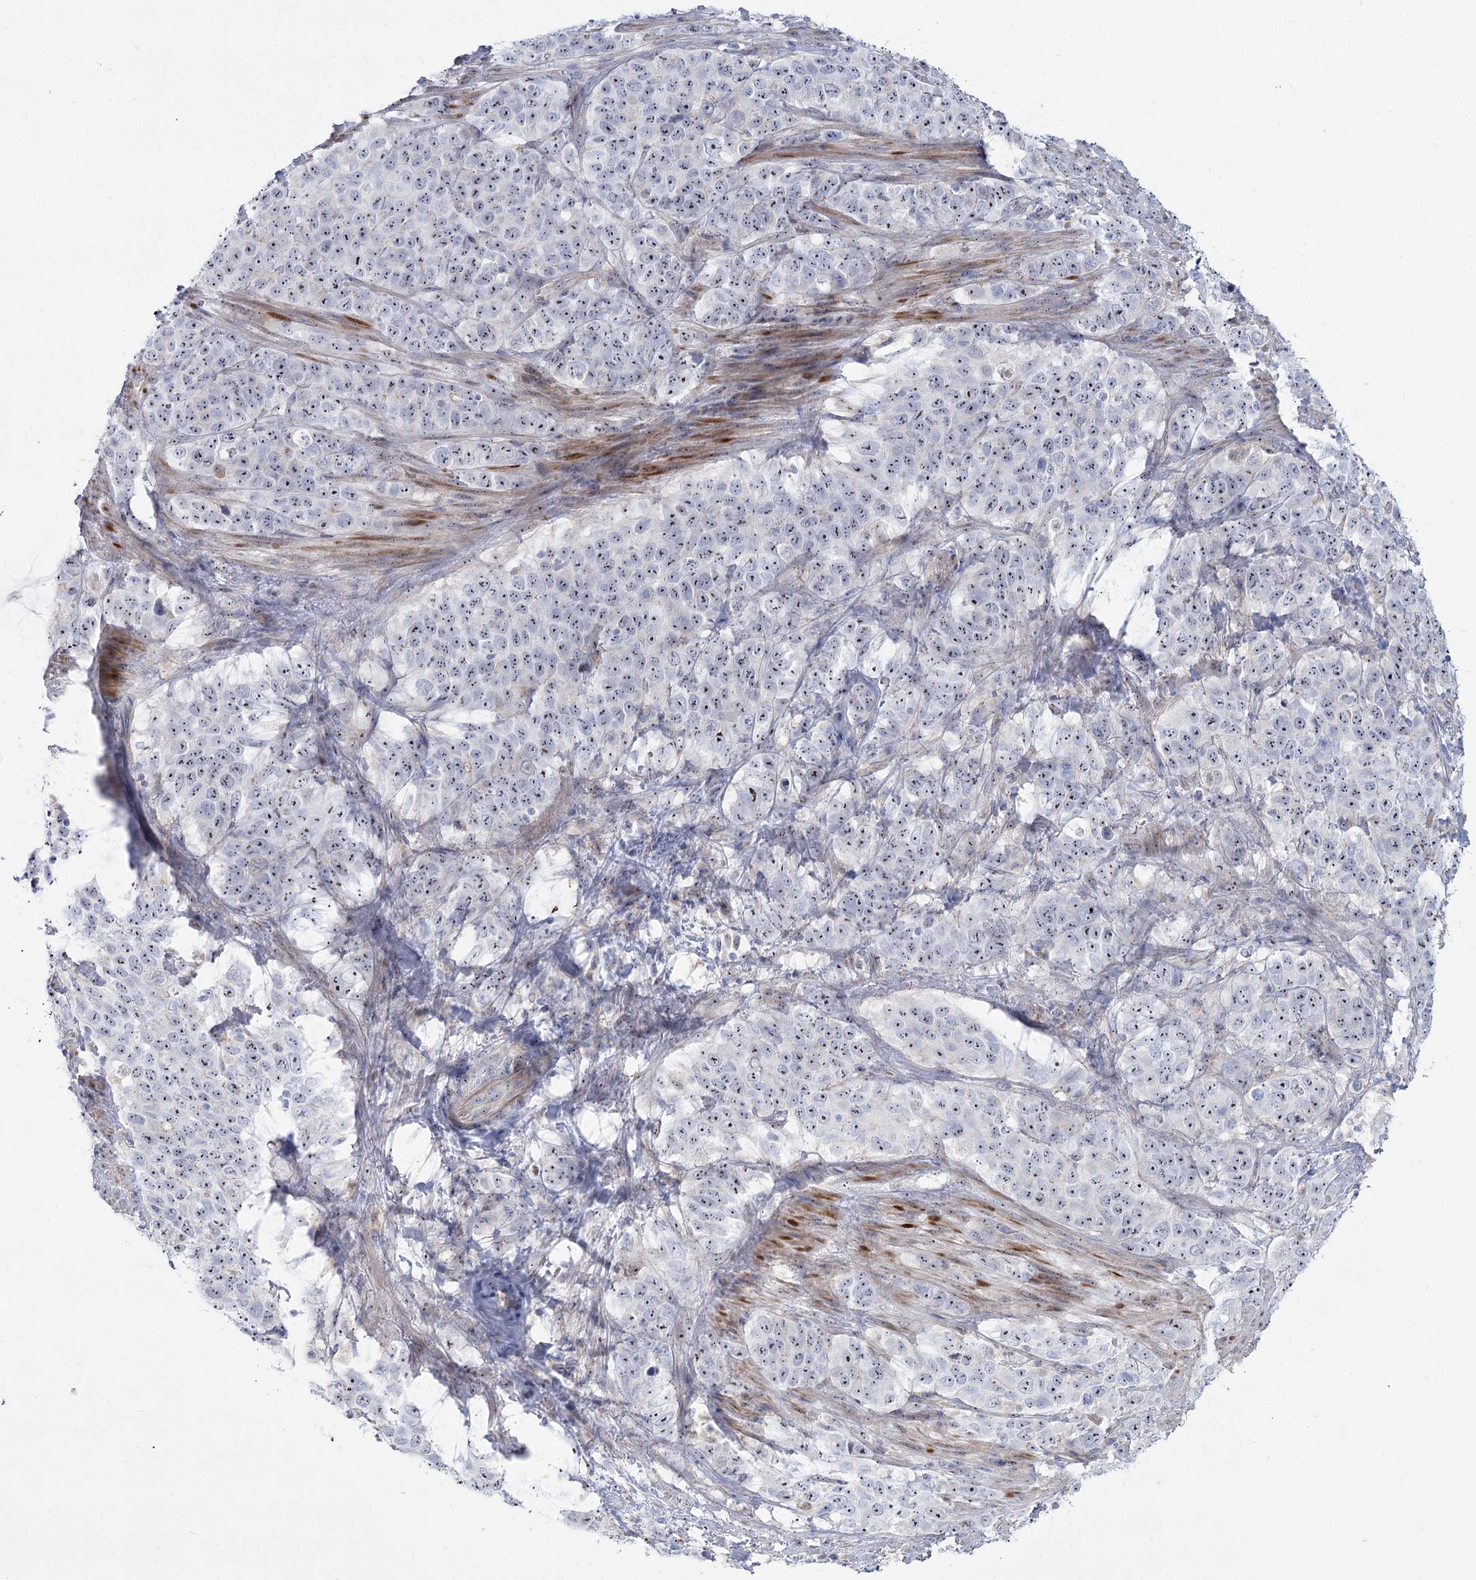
{"staining": {"intensity": "moderate", "quantity": "25%-75%", "location": "nuclear"}, "tissue": "stomach cancer", "cell_type": "Tumor cells", "image_type": "cancer", "snomed": [{"axis": "morphology", "description": "Adenocarcinoma, NOS"}, {"axis": "topography", "description": "Stomach"}], "caption": "Immunohistochemical staining of adenocarcinoma (stomach) displays medium levels of moderate nuclear protein staining in approximately 25%-75% of tumor cells.", "gene": "SUOX", "patient": {"sex": "male", "age": 48}}